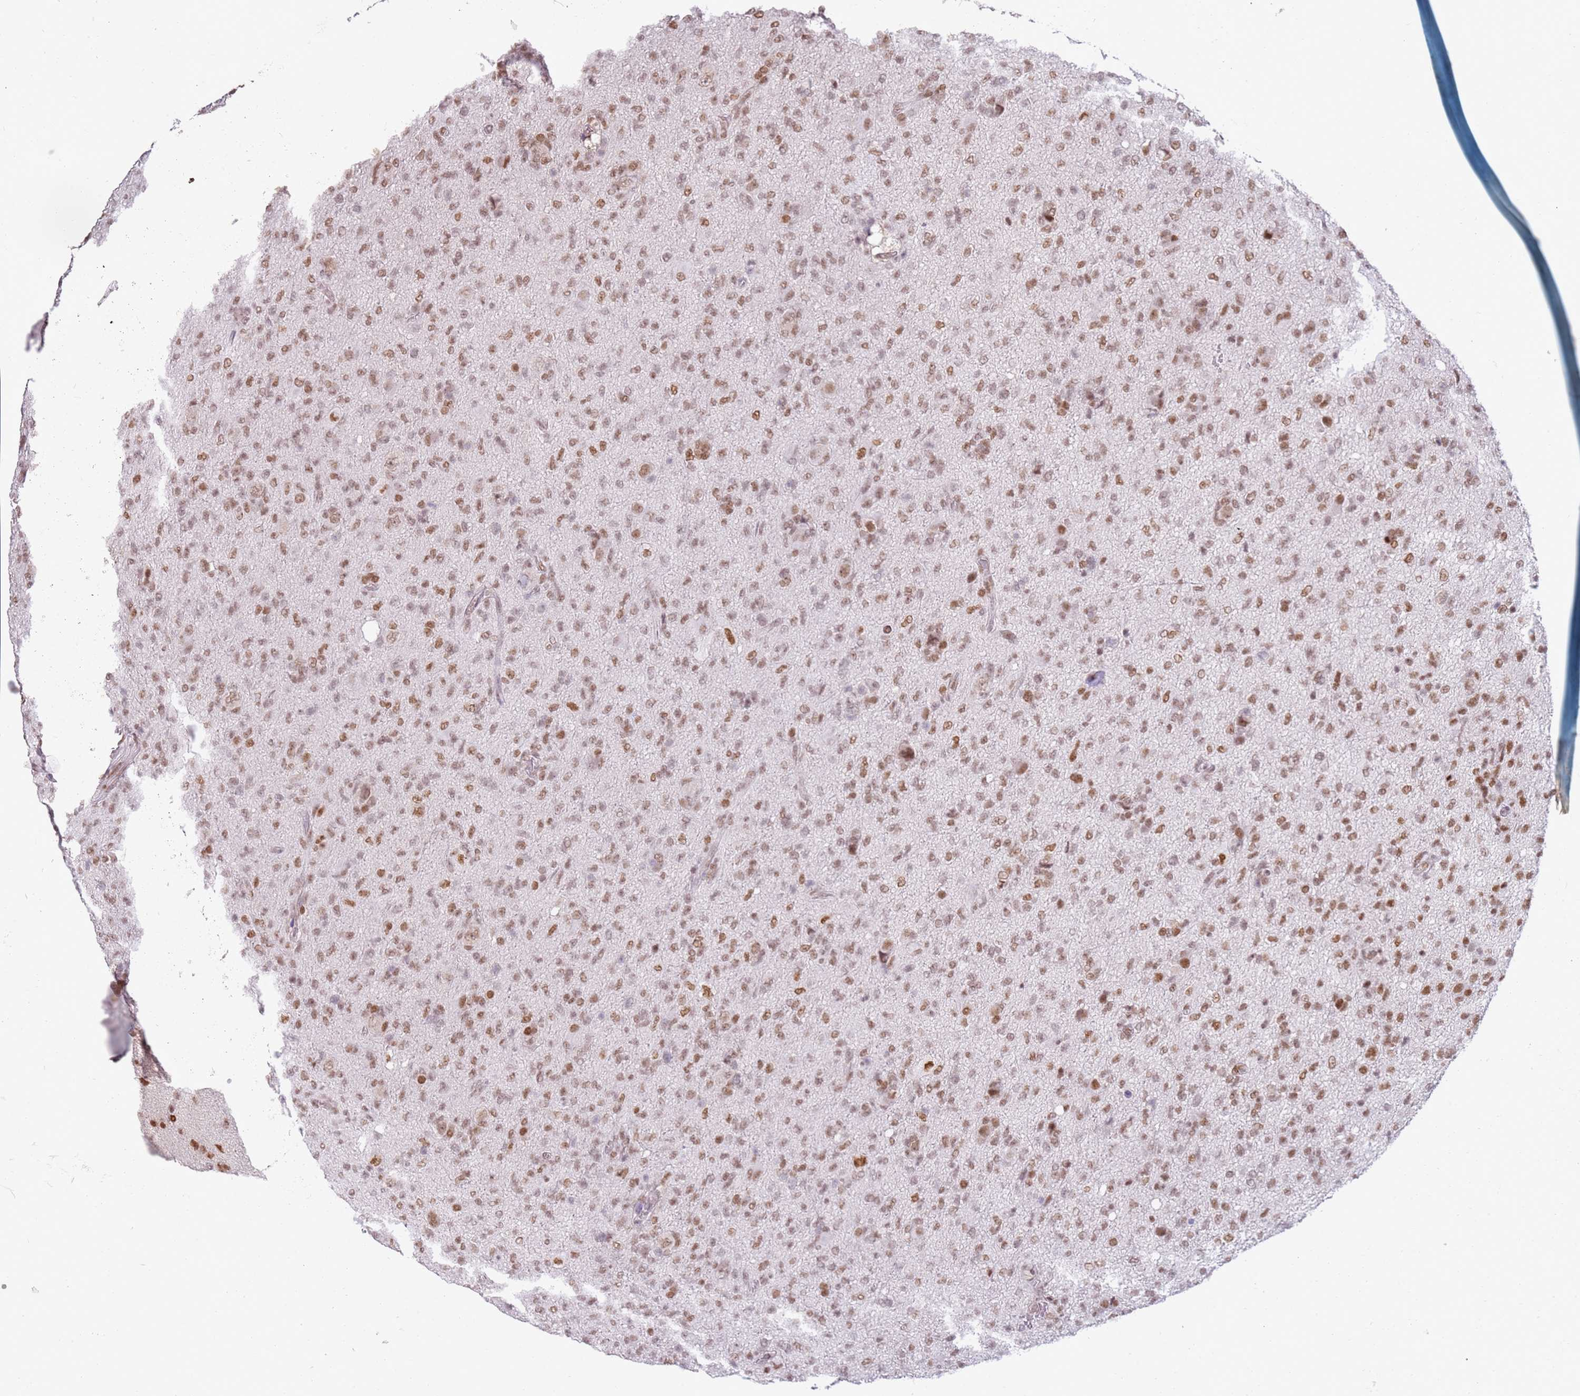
{"staining": {"intensity": "moderate", "quantity": ">75%", "location": "nuclear"}, "tissue": "glioma", "cell_type": "Tumor cells", "image_type": "cancer", "snomed": [{"axis": "morphology", "description": "Glioma, malignant, High grade"}, {"axis": "topography", "description": "Brain"}], "caption": "Moderate nuclear protein expression is present in about >75% of tumor cells in glioma.", "gene": "PHC2", "patient": {"sex": "female", "age": 57}}